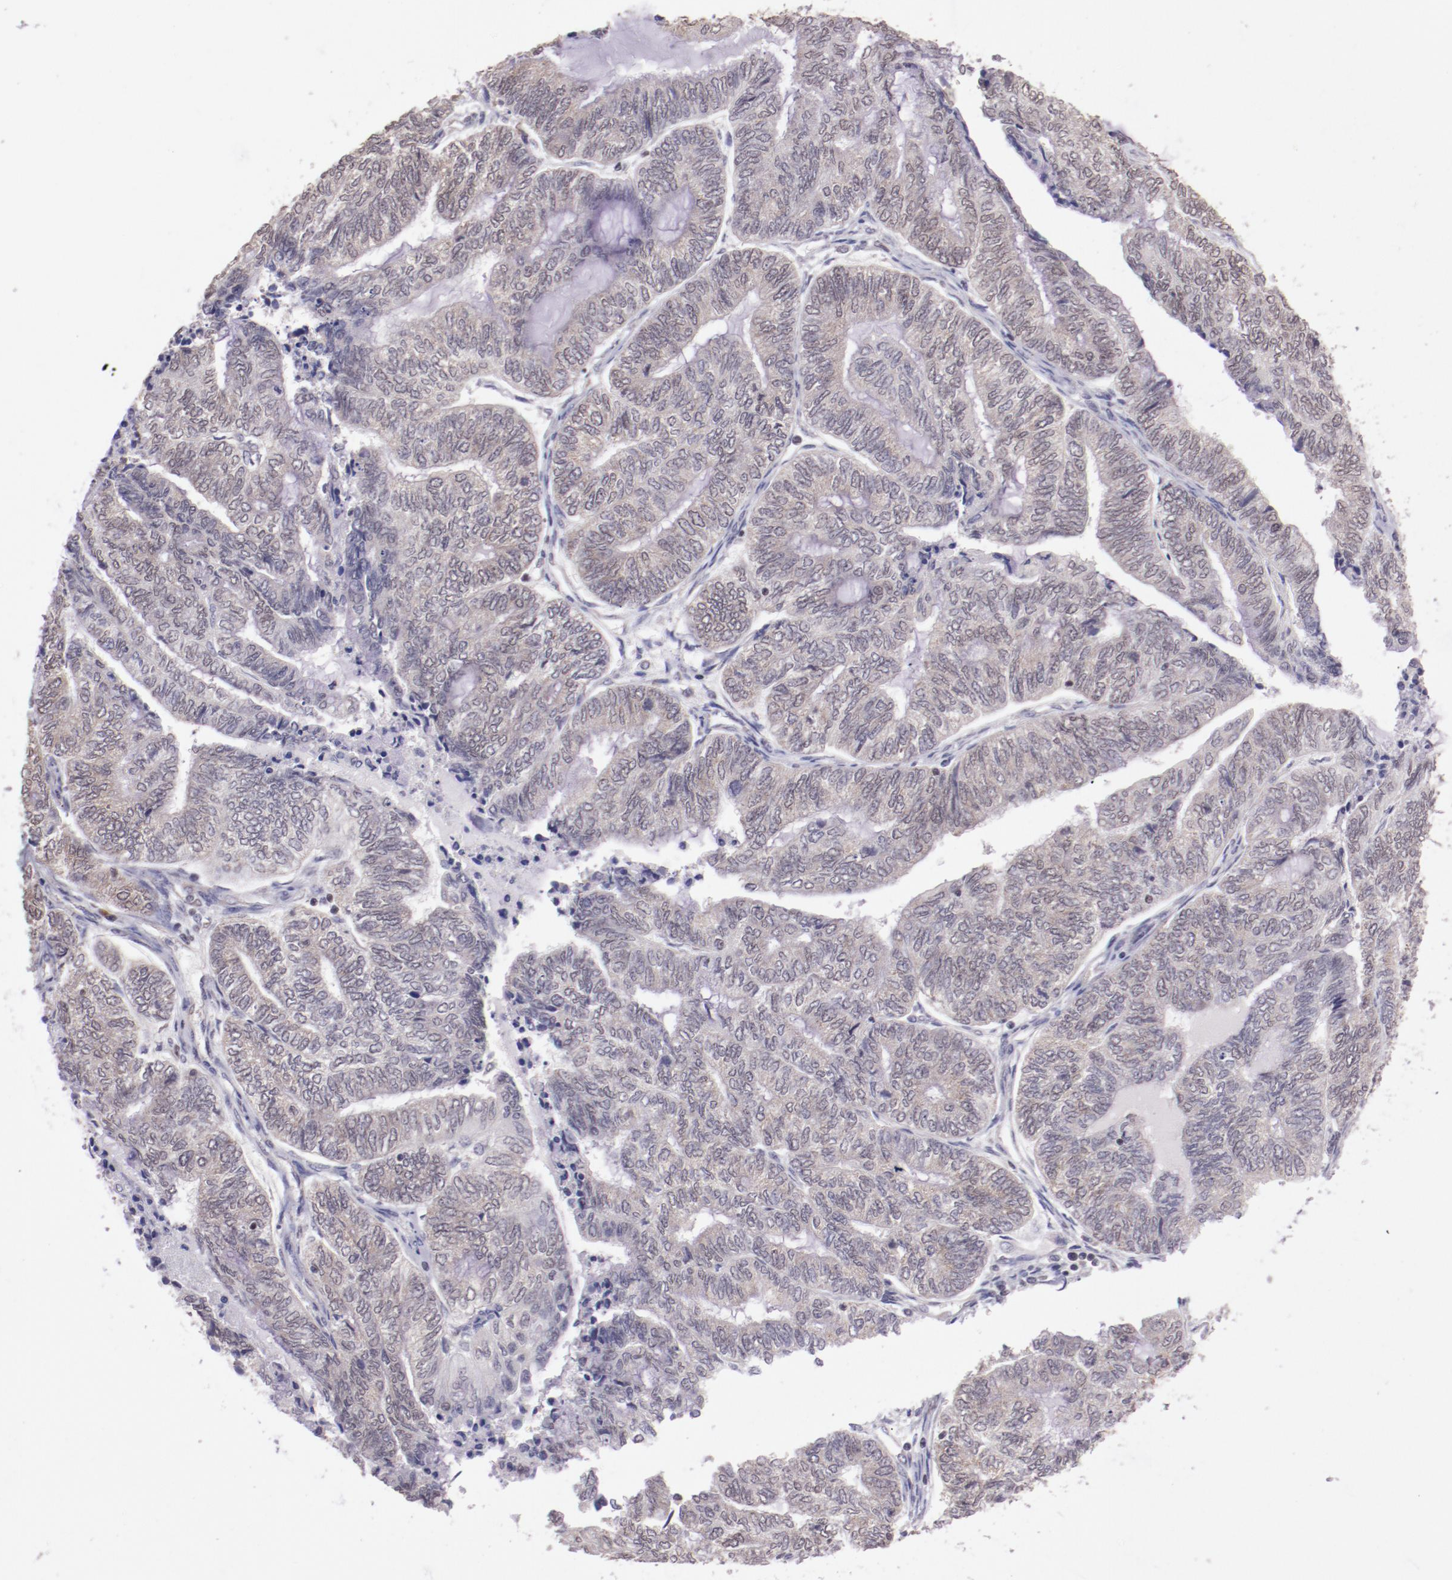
{"staining": {"intensity": "weak", "quantity": ">75%", "location": "cytoplasmic/membranous"}, "tissue": "endometrial cancer", "cell_type": "Tumor cells", "image_type": "cancer", "snomed": [{"axis": "morphology", "description": "Adenocarcinoma, NOS"}, {"axis": "topography", "description": "Uterus"}, {"axis": "topography", "description": "Endometrium"}], "caption": "Human endometrial cancer (adenocarcinoma) stained with a brown dye exhibits weak cytoplasmic/membranous positive expression in approximately >75% of tumor cells.", "gene": "ELF1", "patient": {"sex": "female", "age": 70}}